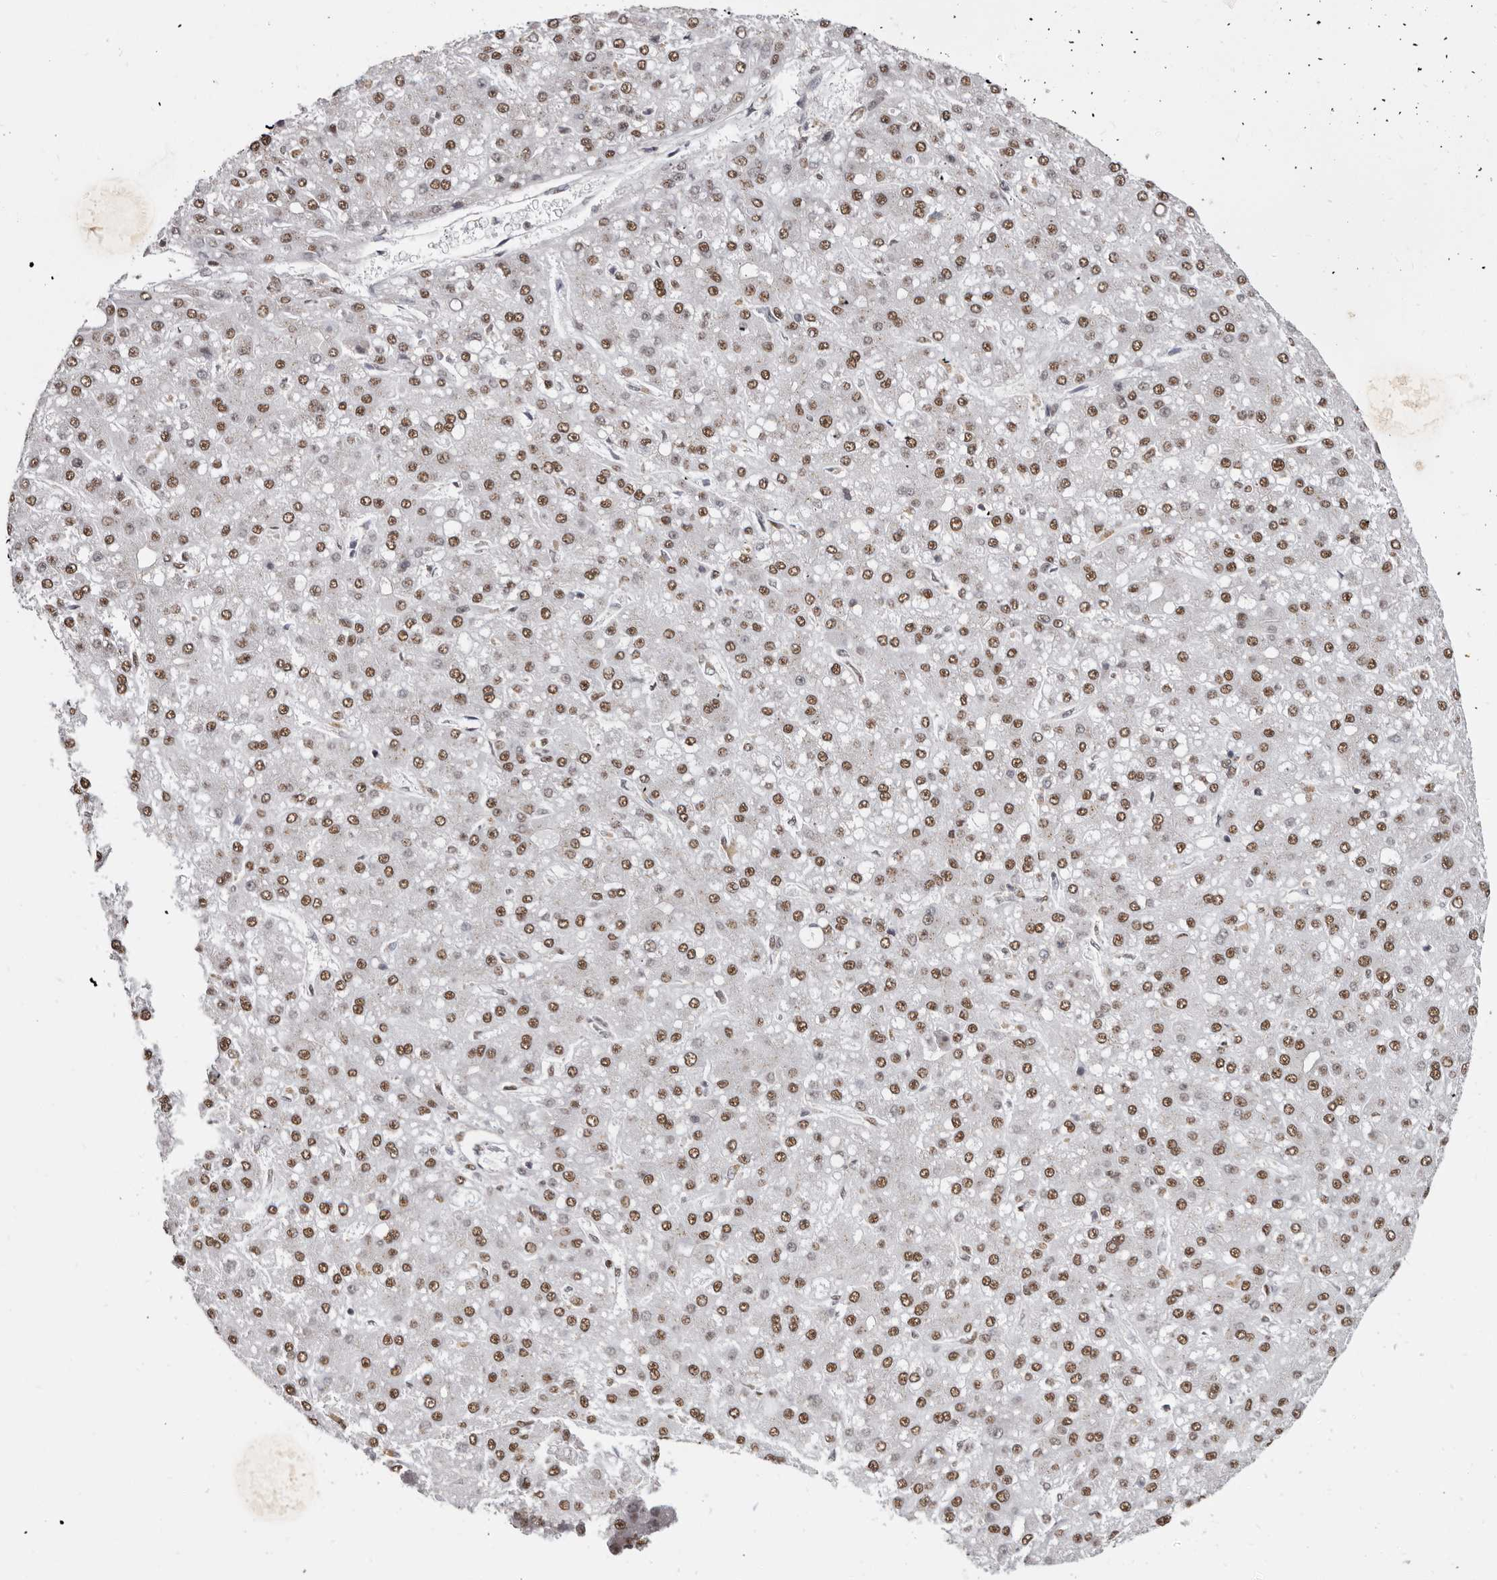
{"staining": {"intensity": "moderate", "quantity": ">75%", "location": "nuclear"}, "tissue": "liver cancer", "cell_type": "Tumor cells", "image_type": "cancer", "snomed": [{"axis": "morphology", "description": "Carcinoma, Hepatocellular, NOS"}, {"axis": "topography", "description": "Liver"}], "caption": "Immunohistochemistry (IHC) (DAB) staining of human liver cancer (hepatocellular carcinoma) demonstrates moderate nuclear protein positivity in approximately >75% of tumor cells. (DAB IHC with brightfield microscopy, high magnification).", "gene": "SCAF4", "patient": {"sex": "male", "age": 67}}